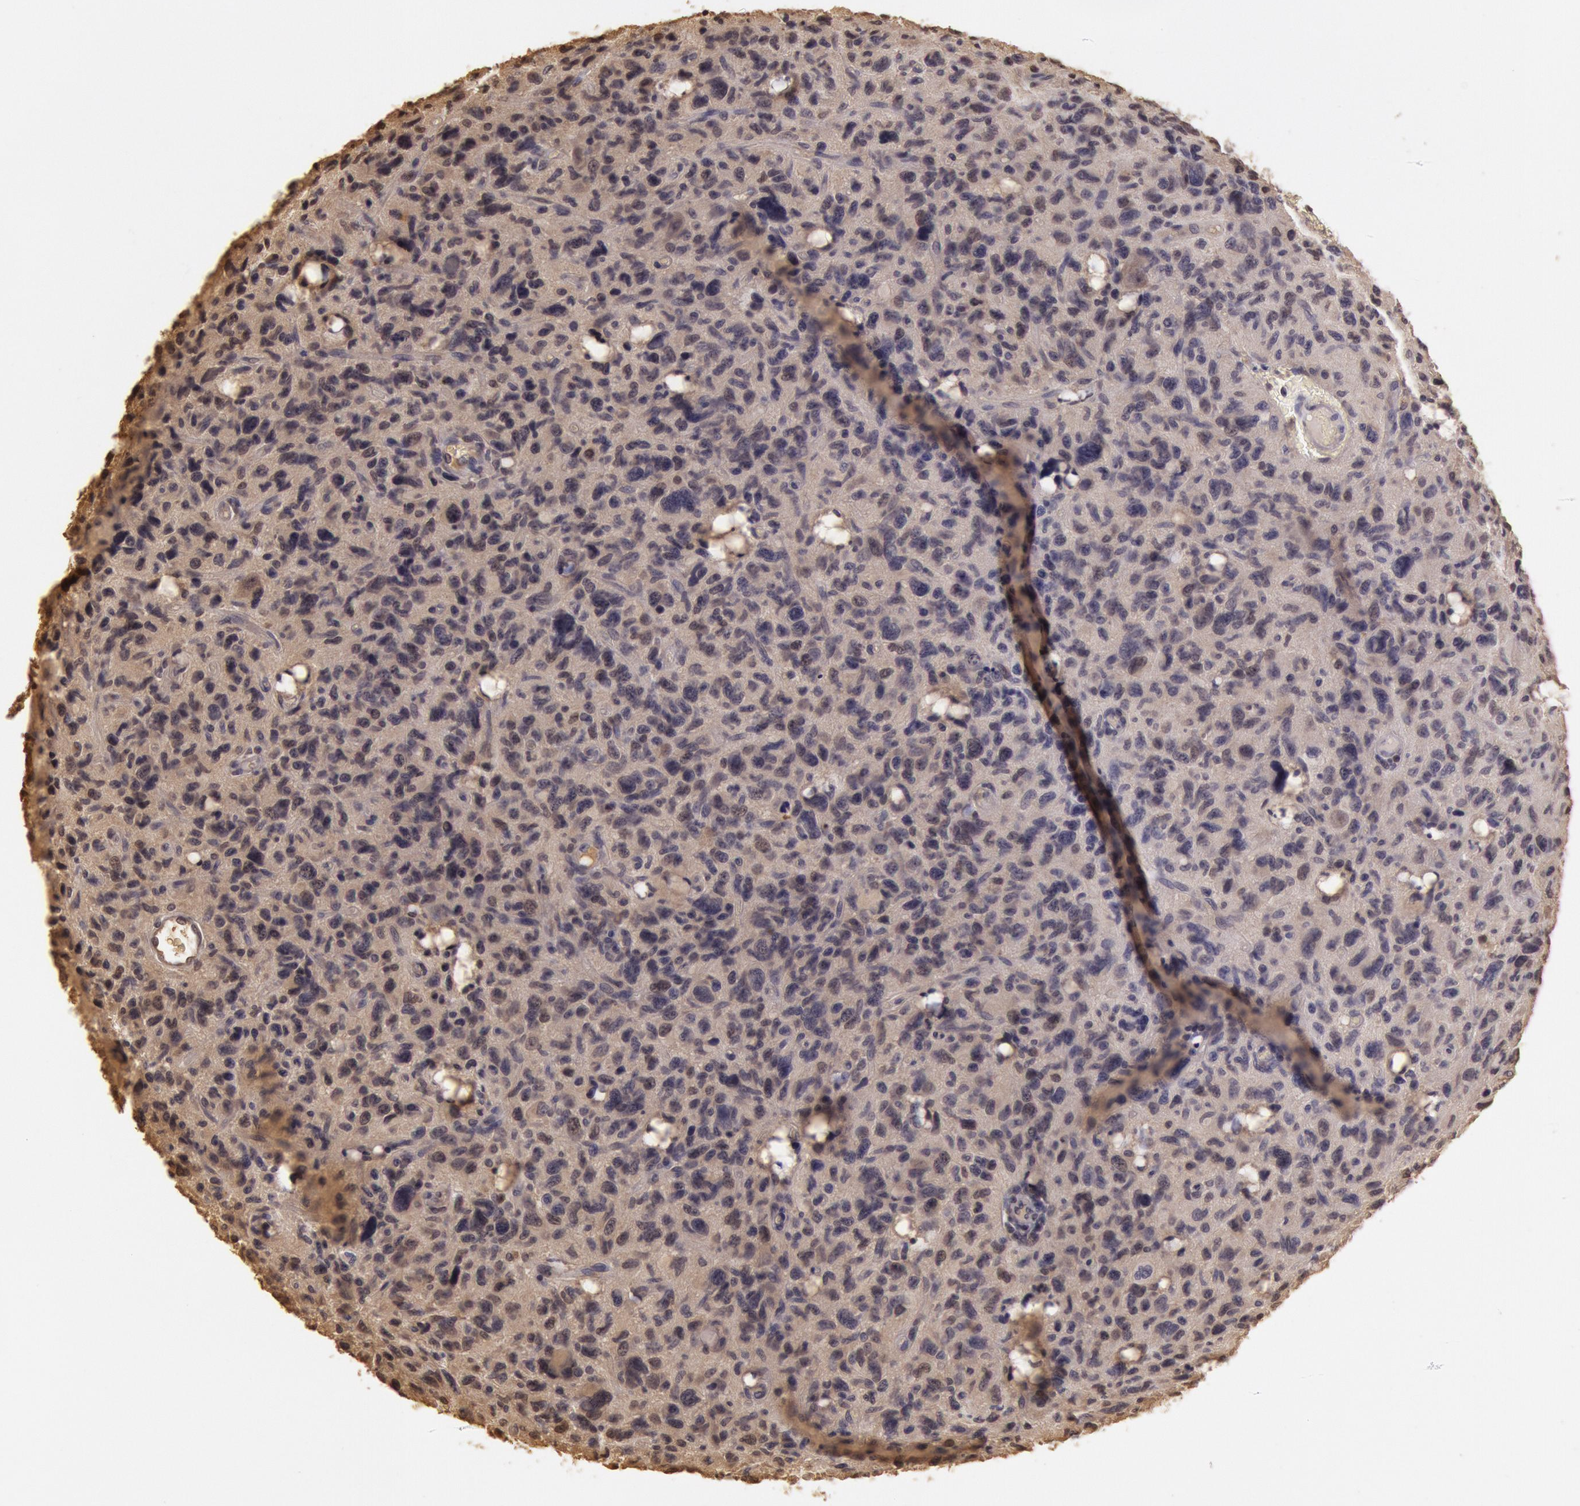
{"staining": {"intensity": "weak", "quantity": "<25%", "location": "nuclear"}, "tissue": "glioma", "cell_type": "Tumor cells", "image_type": "cancer", "snomed": [{"axis": "morphology", "description": "Glioma, malignant, High grade"}, {"axis": "topography", "description": "Brain"}], "caption": "Tumor cells are negative for protein expression in human malignant glioma (high-grade). The staining was performed using DAB to visualize the protein expression in brown, while the nuclei were stained in blue with hematoxylin (Magnification: 20x).", "gene": "SOD1", "patient": {"sex": "female", "age": 60}}